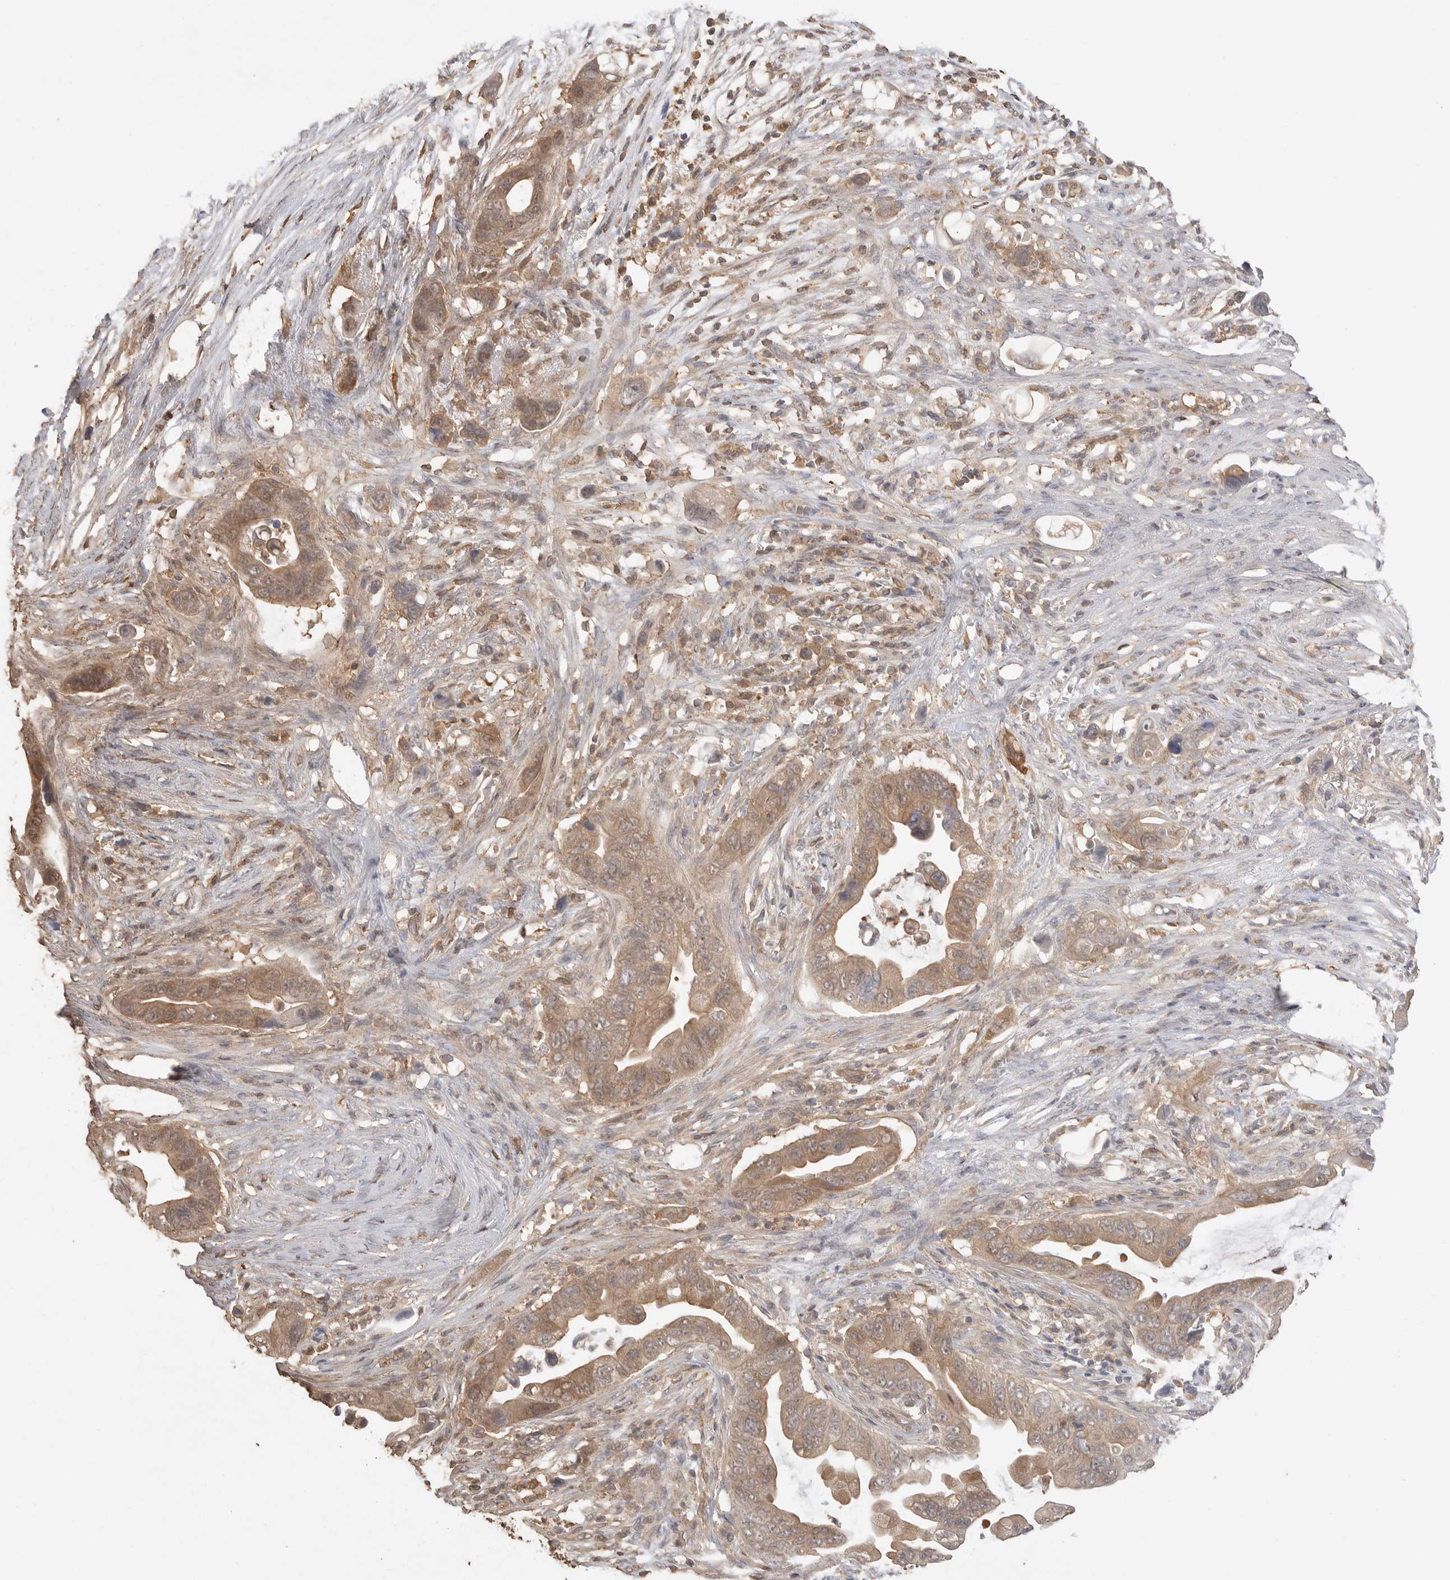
{"staining": {"intensity": "moderate", "quantity": ">75%", "location": "cytoplasmic/membranous"}, "tissue": "pancreatic cancer", "cell_type": "Tumor cells", "image_type": "cancer", "snomed": [{"axis": "morphology", "description": "Adenocarcinoma, NOS"}, {"axis": "topography", "description": "Pancreas"}], "caption": "There is medium levels of moderate cytoplasmic/membranous expression in tumor cells of pancreatic adenocarcinoma, as demonstrated by immunohistochemical staining (brown color).", "gene": "MAP2K1", "patient": {"sex": "female", "age": 72}}